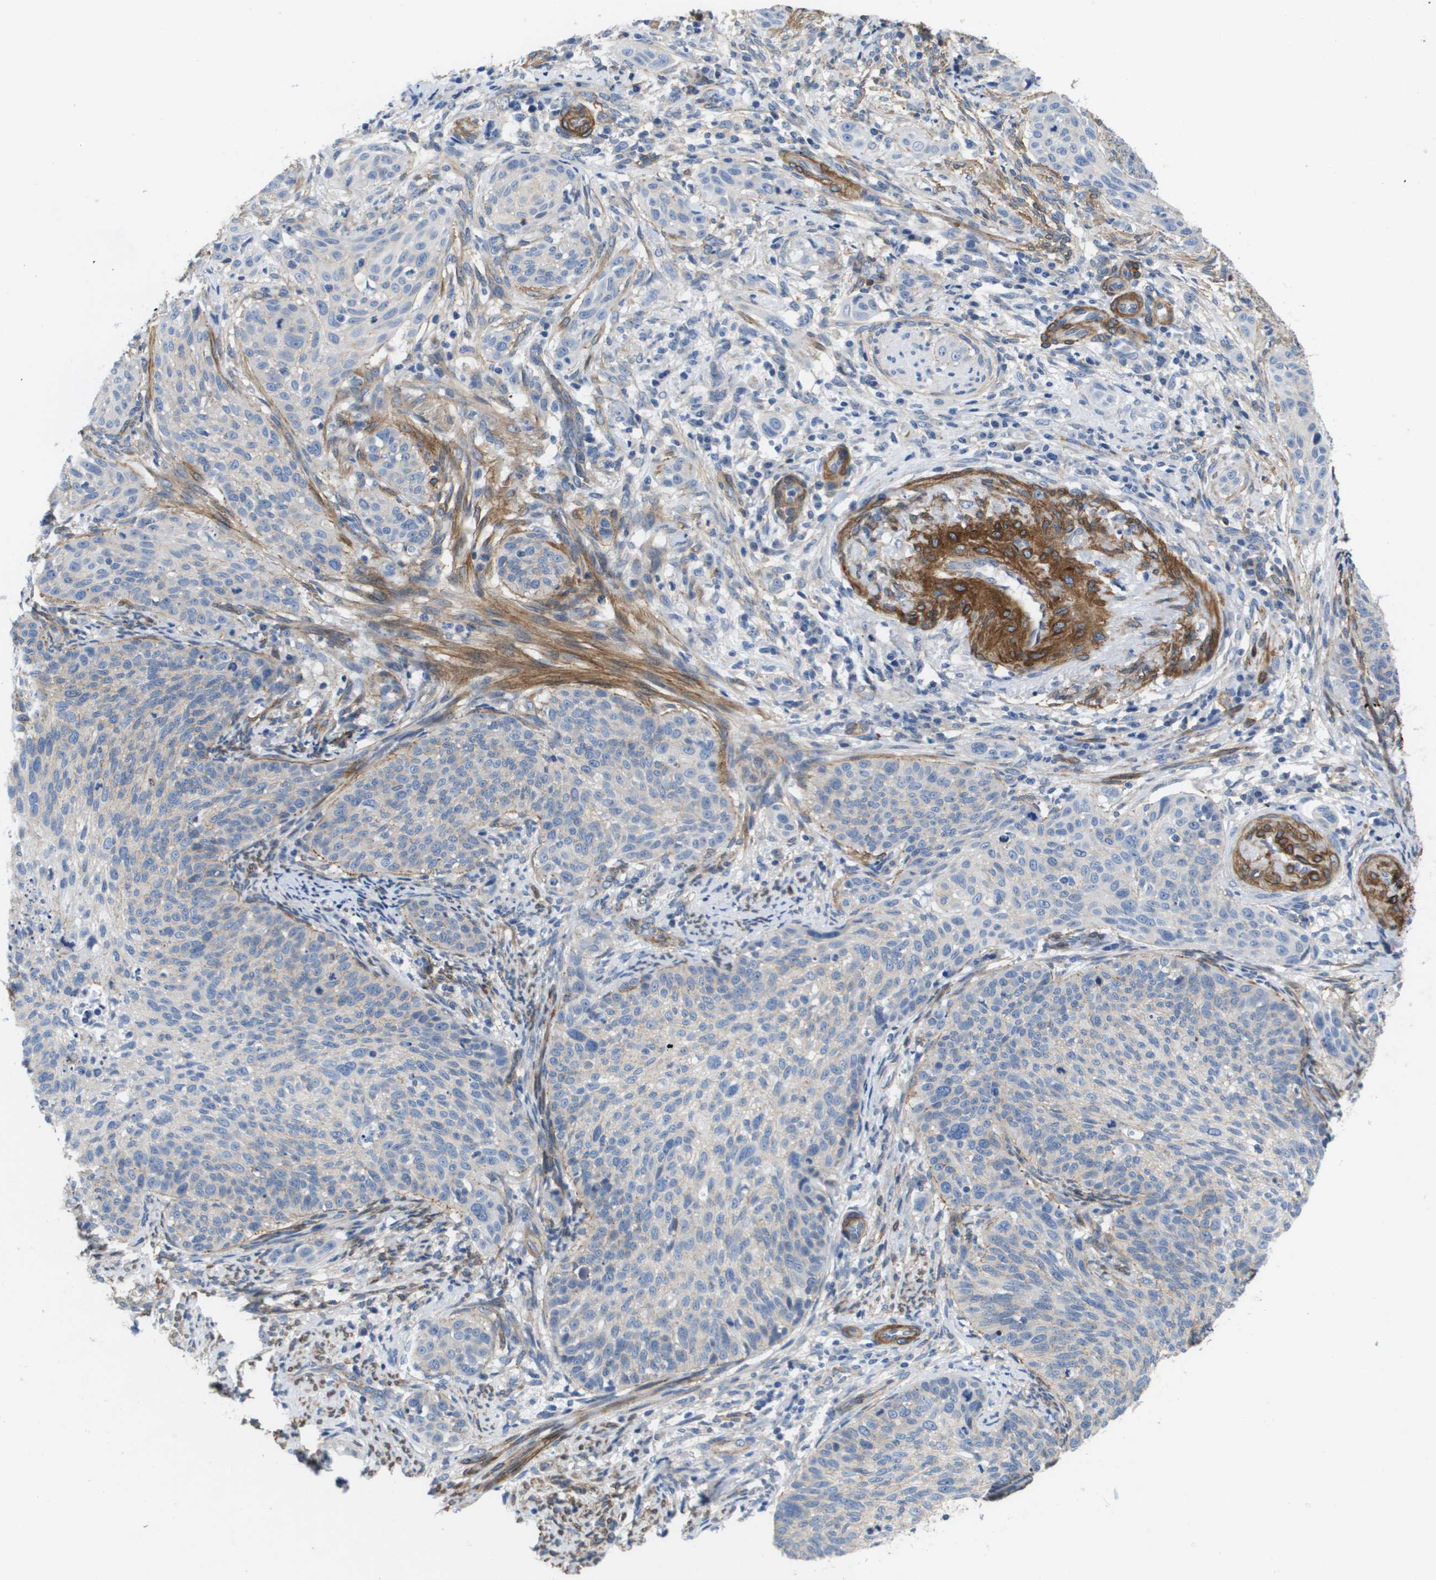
{"staining": {"intensity": "negative", "quantity": "none", "location": "none"}, "tissue": "cervical cancer", "cell_type": "Tumor cells", "image_type": "cancer", "snomed": [{"axis": "morphology", "description": "Squamous cell carcinoma, NOS"}, {"axis": "topography", "description": "Cervix"}], "caption": "Cervical squamous cell carcinoma was stained to show a protein in brown. There is no significant staining in tumor cells. Brightfield microscopy of immunohistochemistry (IHC) stained with DAB (3,3'-diaminobenzidine) (brown) and hematoxylin (blue), captured at high magnification.", "gene": "LPP", "patient": {"sex": "female", "age": 70}}